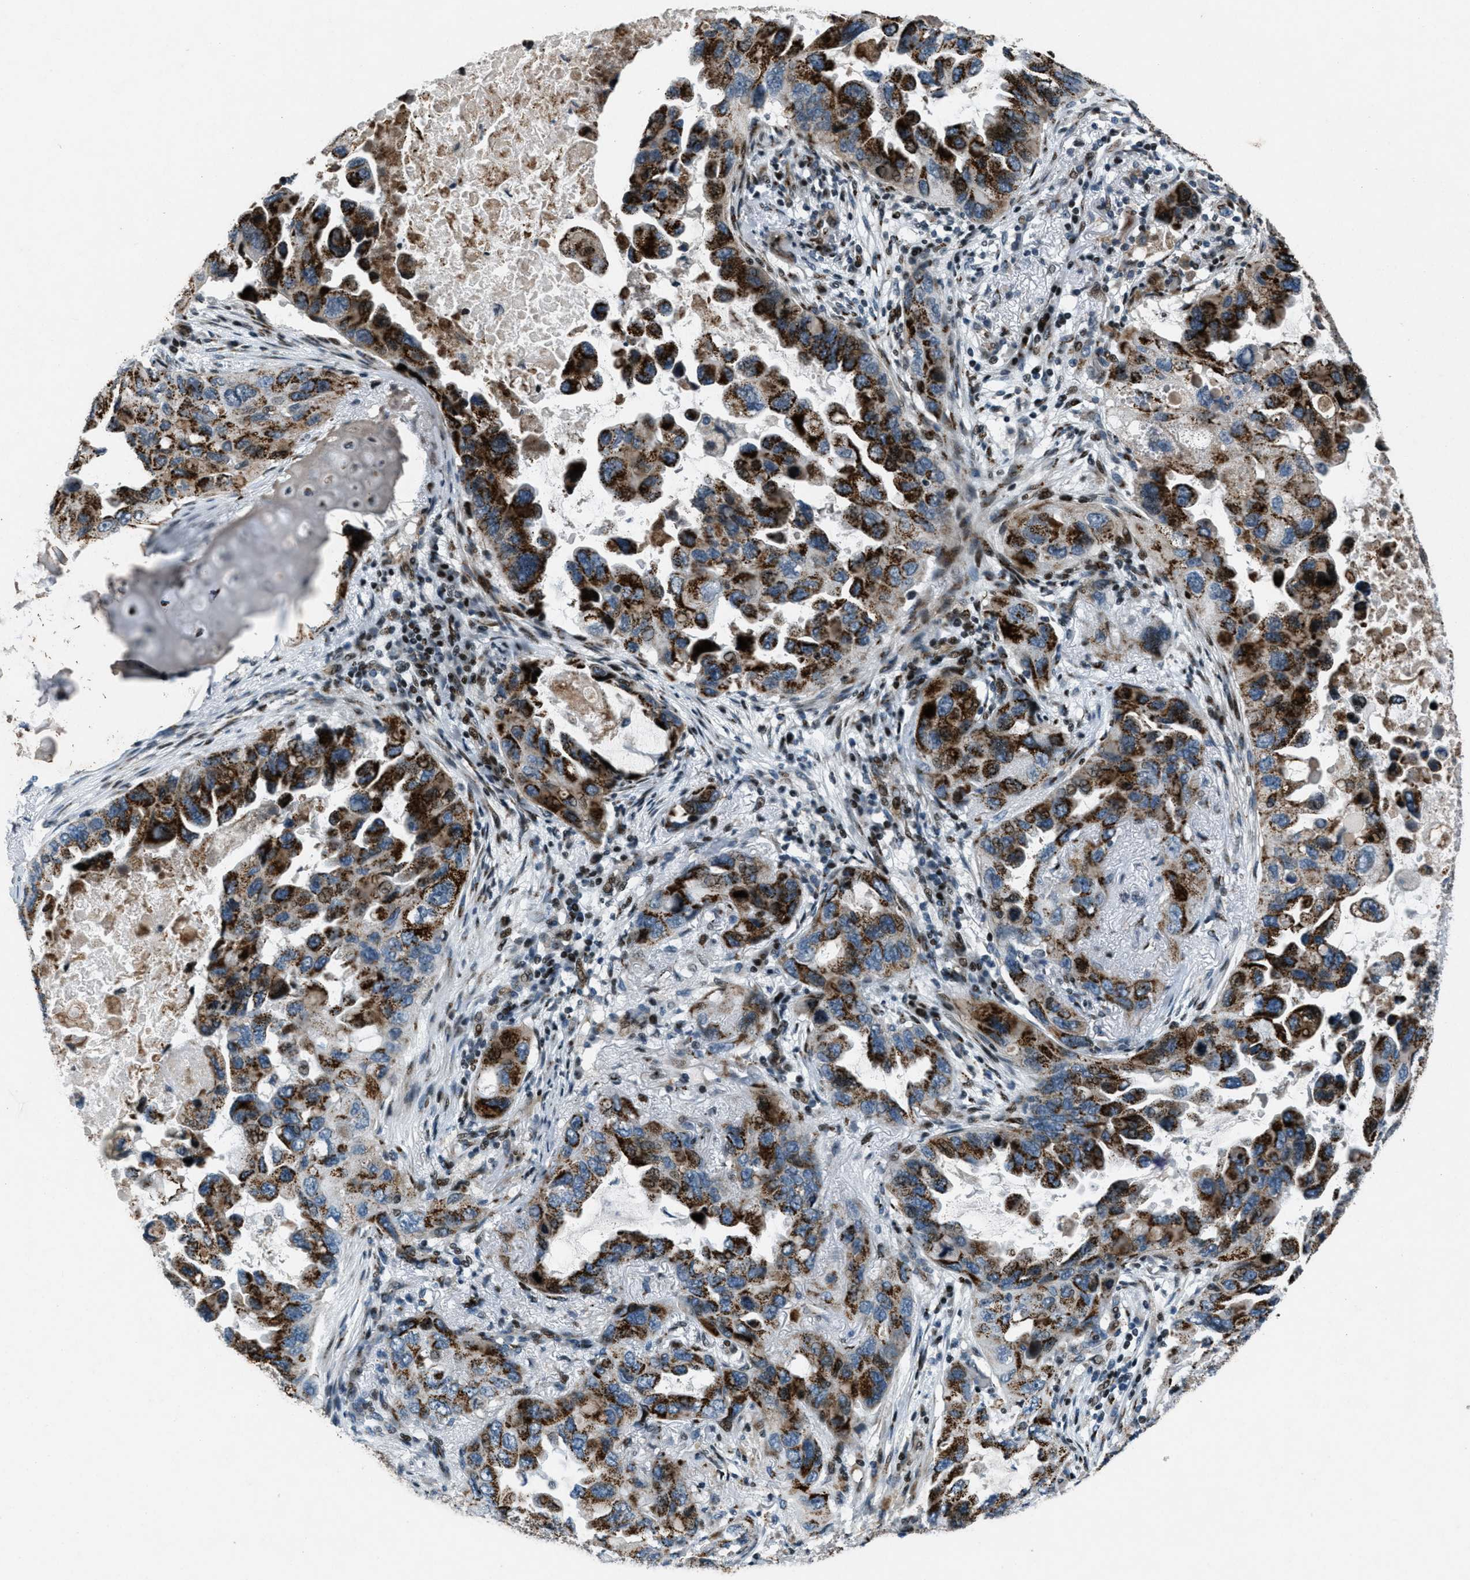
{"staining": {"intensity": "strong", "quantity": ">75%", "location": "cytoplasmic/membranous"}, "tissue": "lung cancer", "cell_type": "Tumor cells", "image_type": "cancer", "snomed": [{"axis": "morphology", "description": "Squamous cell carcinoma, NOS"}, {"axis": "topography", "description": "Lung"}], "caption": "Tumor cells display high levels of strong cytoplasmic/membranous positivity in about >75% of cells in lung cancer. The protein of interest is stained brown, and the nuclei are stained in blue (DAB IHC with brightfield microscopy, high magnification).", "gene": "GPC6", "patient": {"sex": "female", "age": 73}}